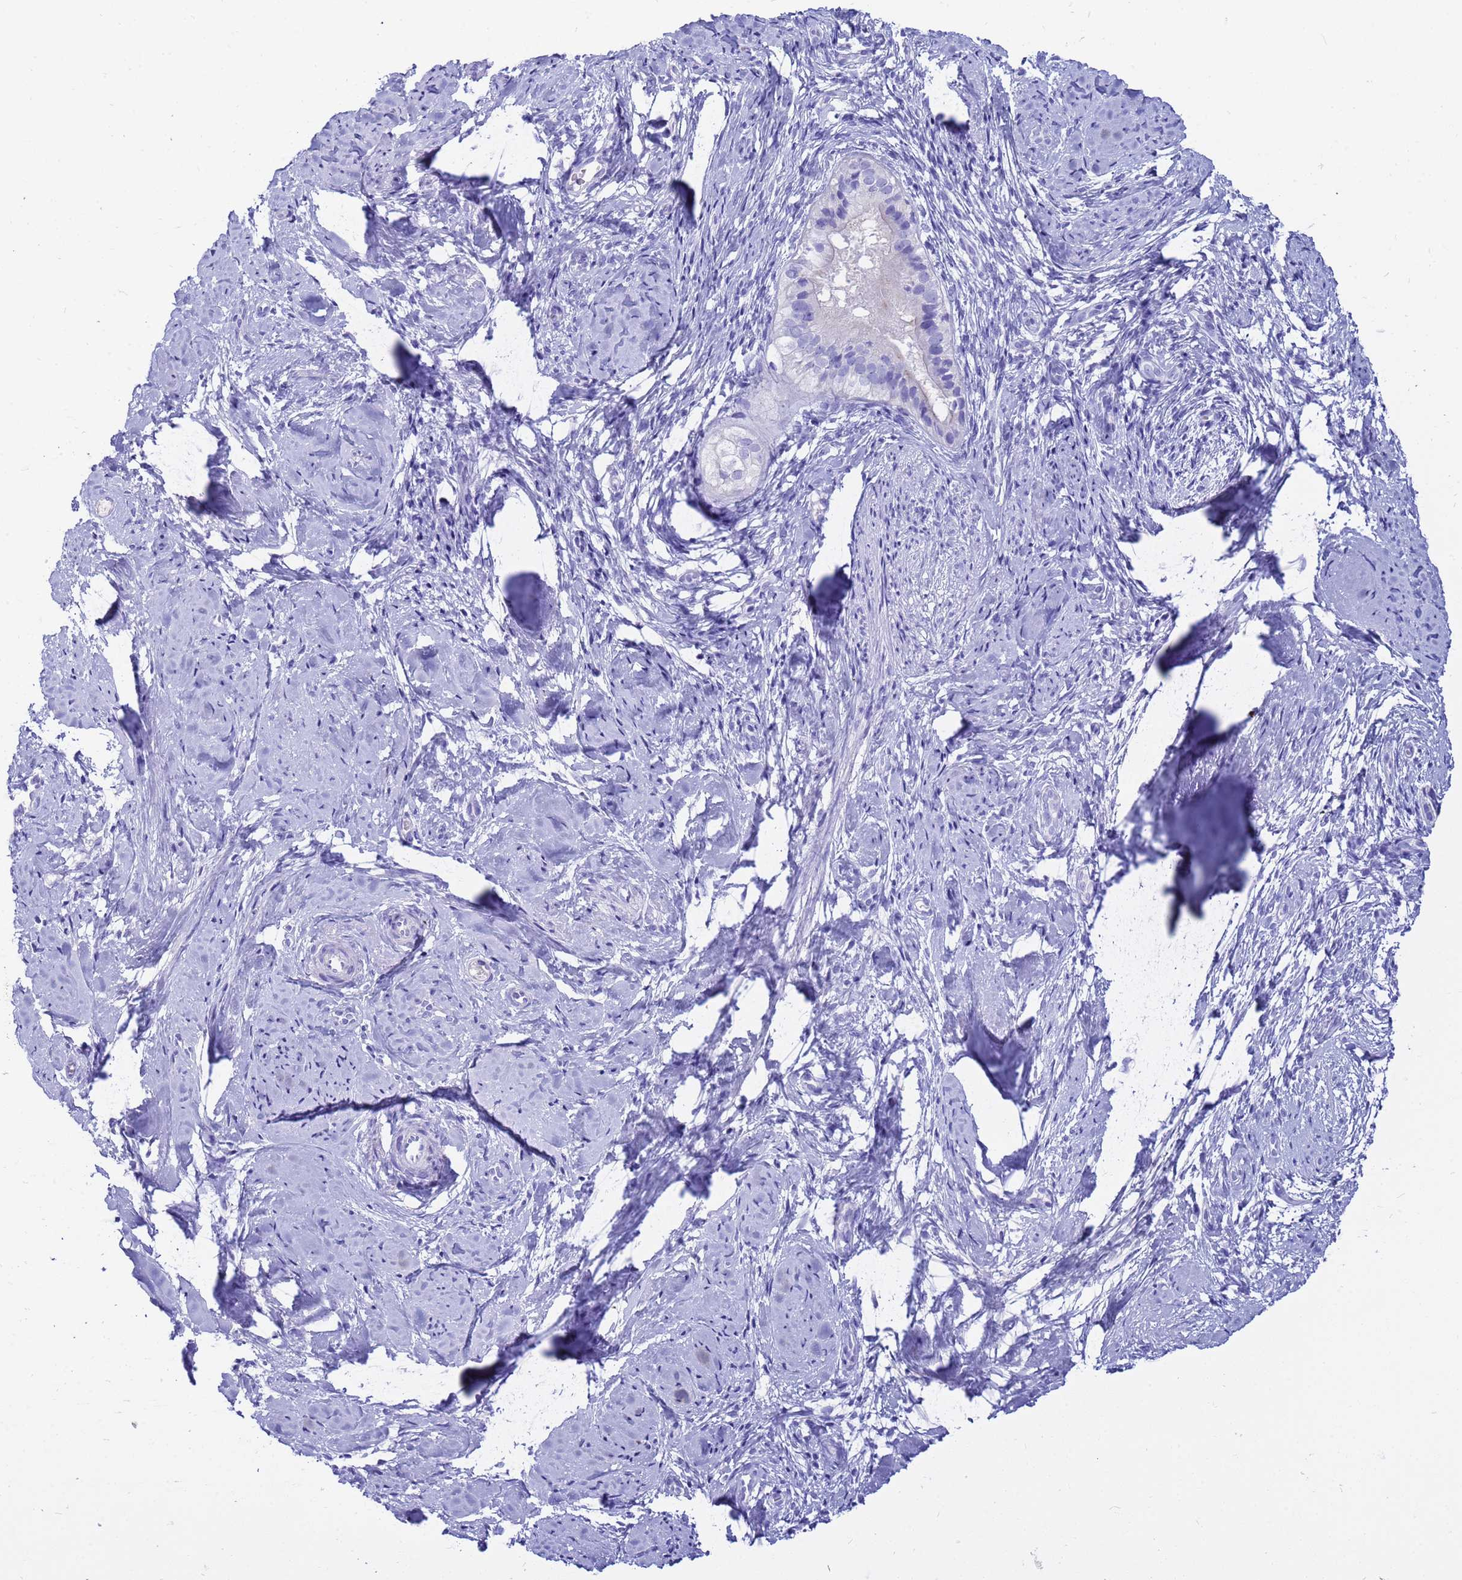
{"staining": {"intensity": "negative", "quantity": "none", "location": "none"}, "tissue": "cervix", "cell_type": "Glandular cells", "image_type": "normal", "snomed": [{"axis": "morphology", "description": "Normal tissue, NOS"}, {"axis": "topography", "description": "Cervix"}], "caption": "IHC of unremarkable cervix exhibits no positivity in glandular cells.", "gene": "SYCN", "patient": {"sex": "female", "age": 57}}